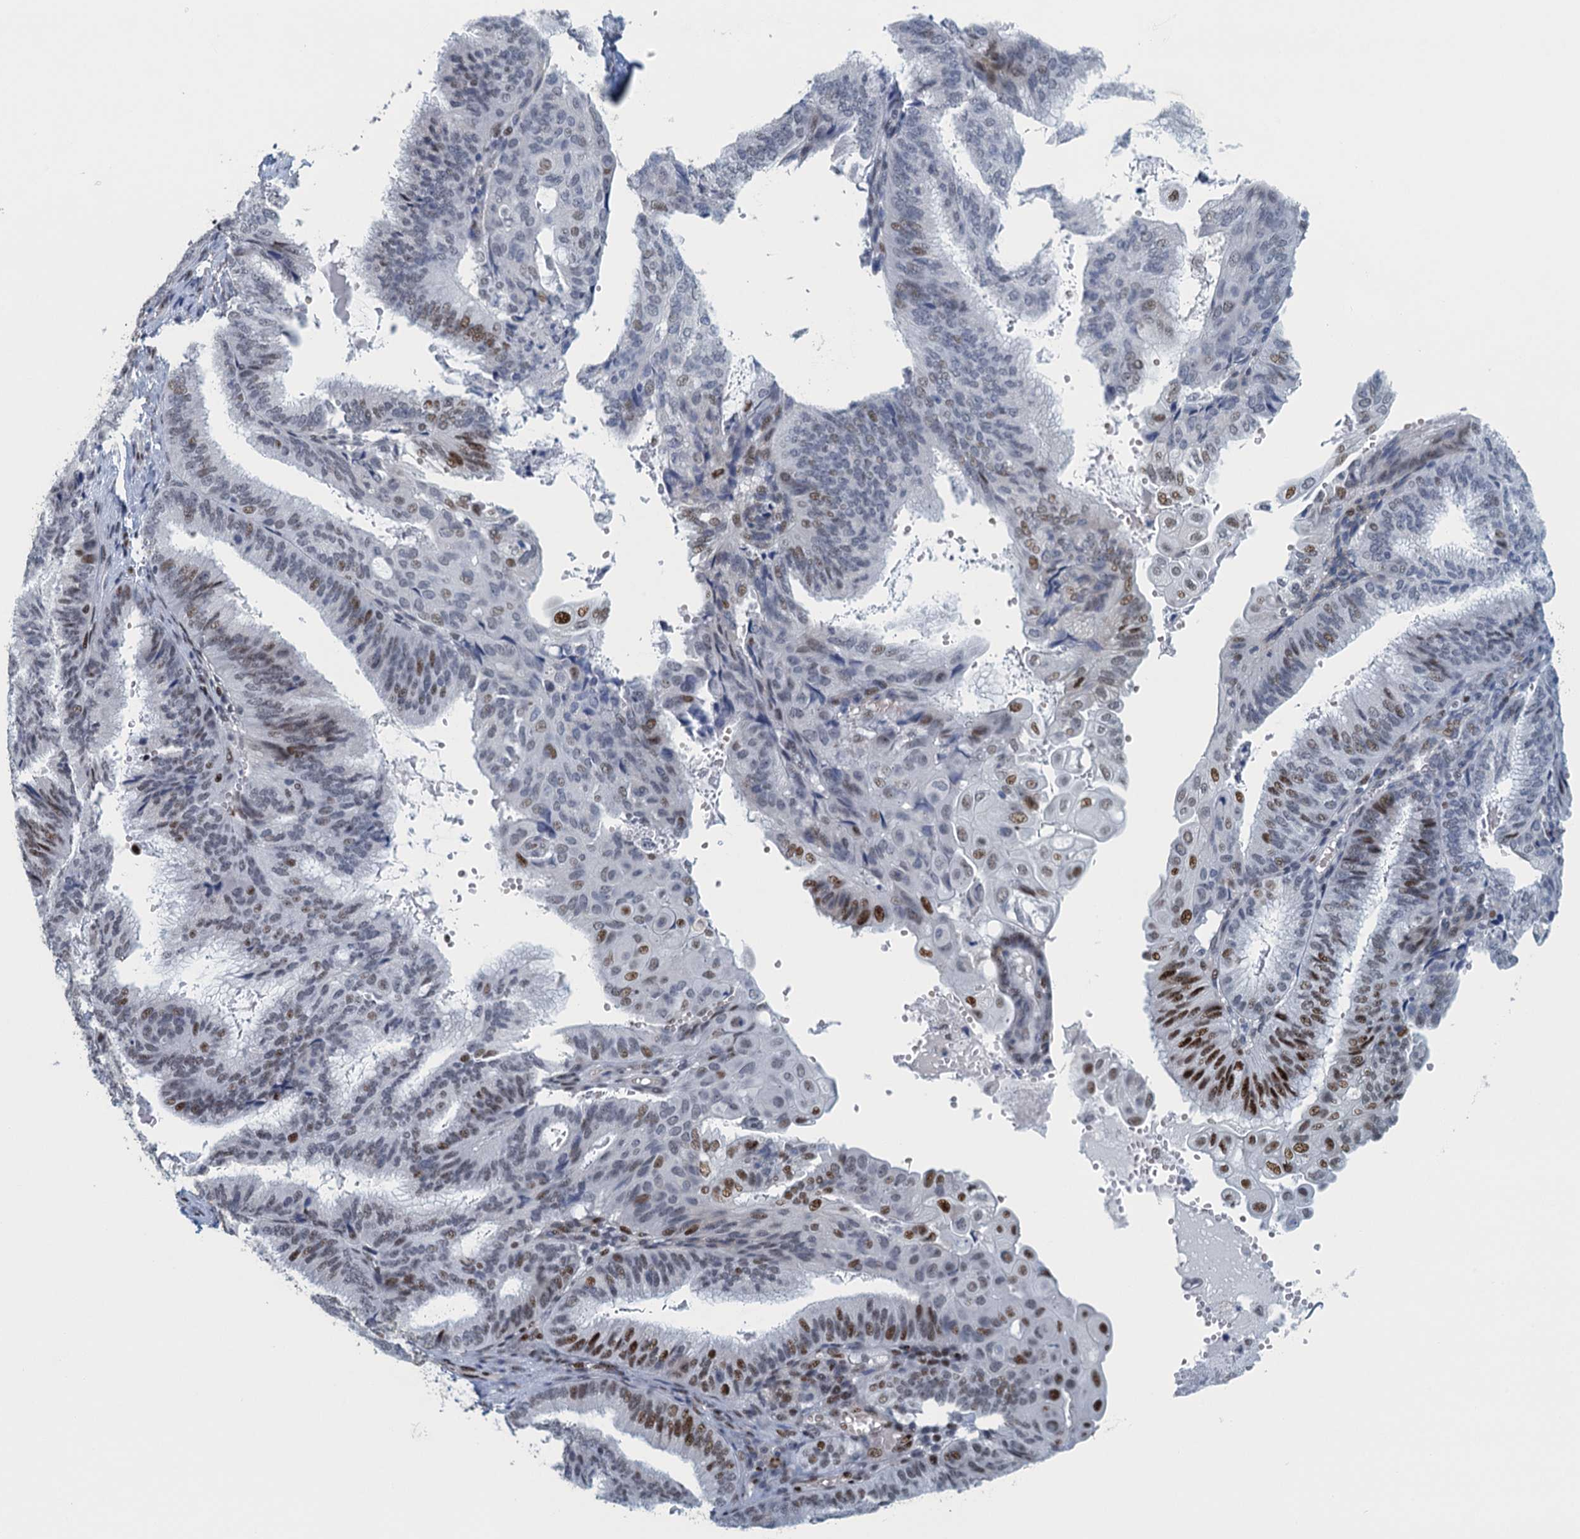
{"staining": {"intensity": "strong", "quantity": "<25%", "location": "nuclear"}, "tissue": "endometrial cancer", "cell_type": "Tumor cells", "image_type": "cancer", "snomed": [{"axis": "morphology", "description": "Adenocarcinoma, NOS"}, {"axis": "topography", "description": "Endometrium"}], "caption": "Protein expression analysis of human endometrial cancer (adenocarcinoma) reveals strong nuclear expression in approximately <25% of tumor cells.", "gene": "TTLL9", "patient": {"sex": "female", "age": 49}}